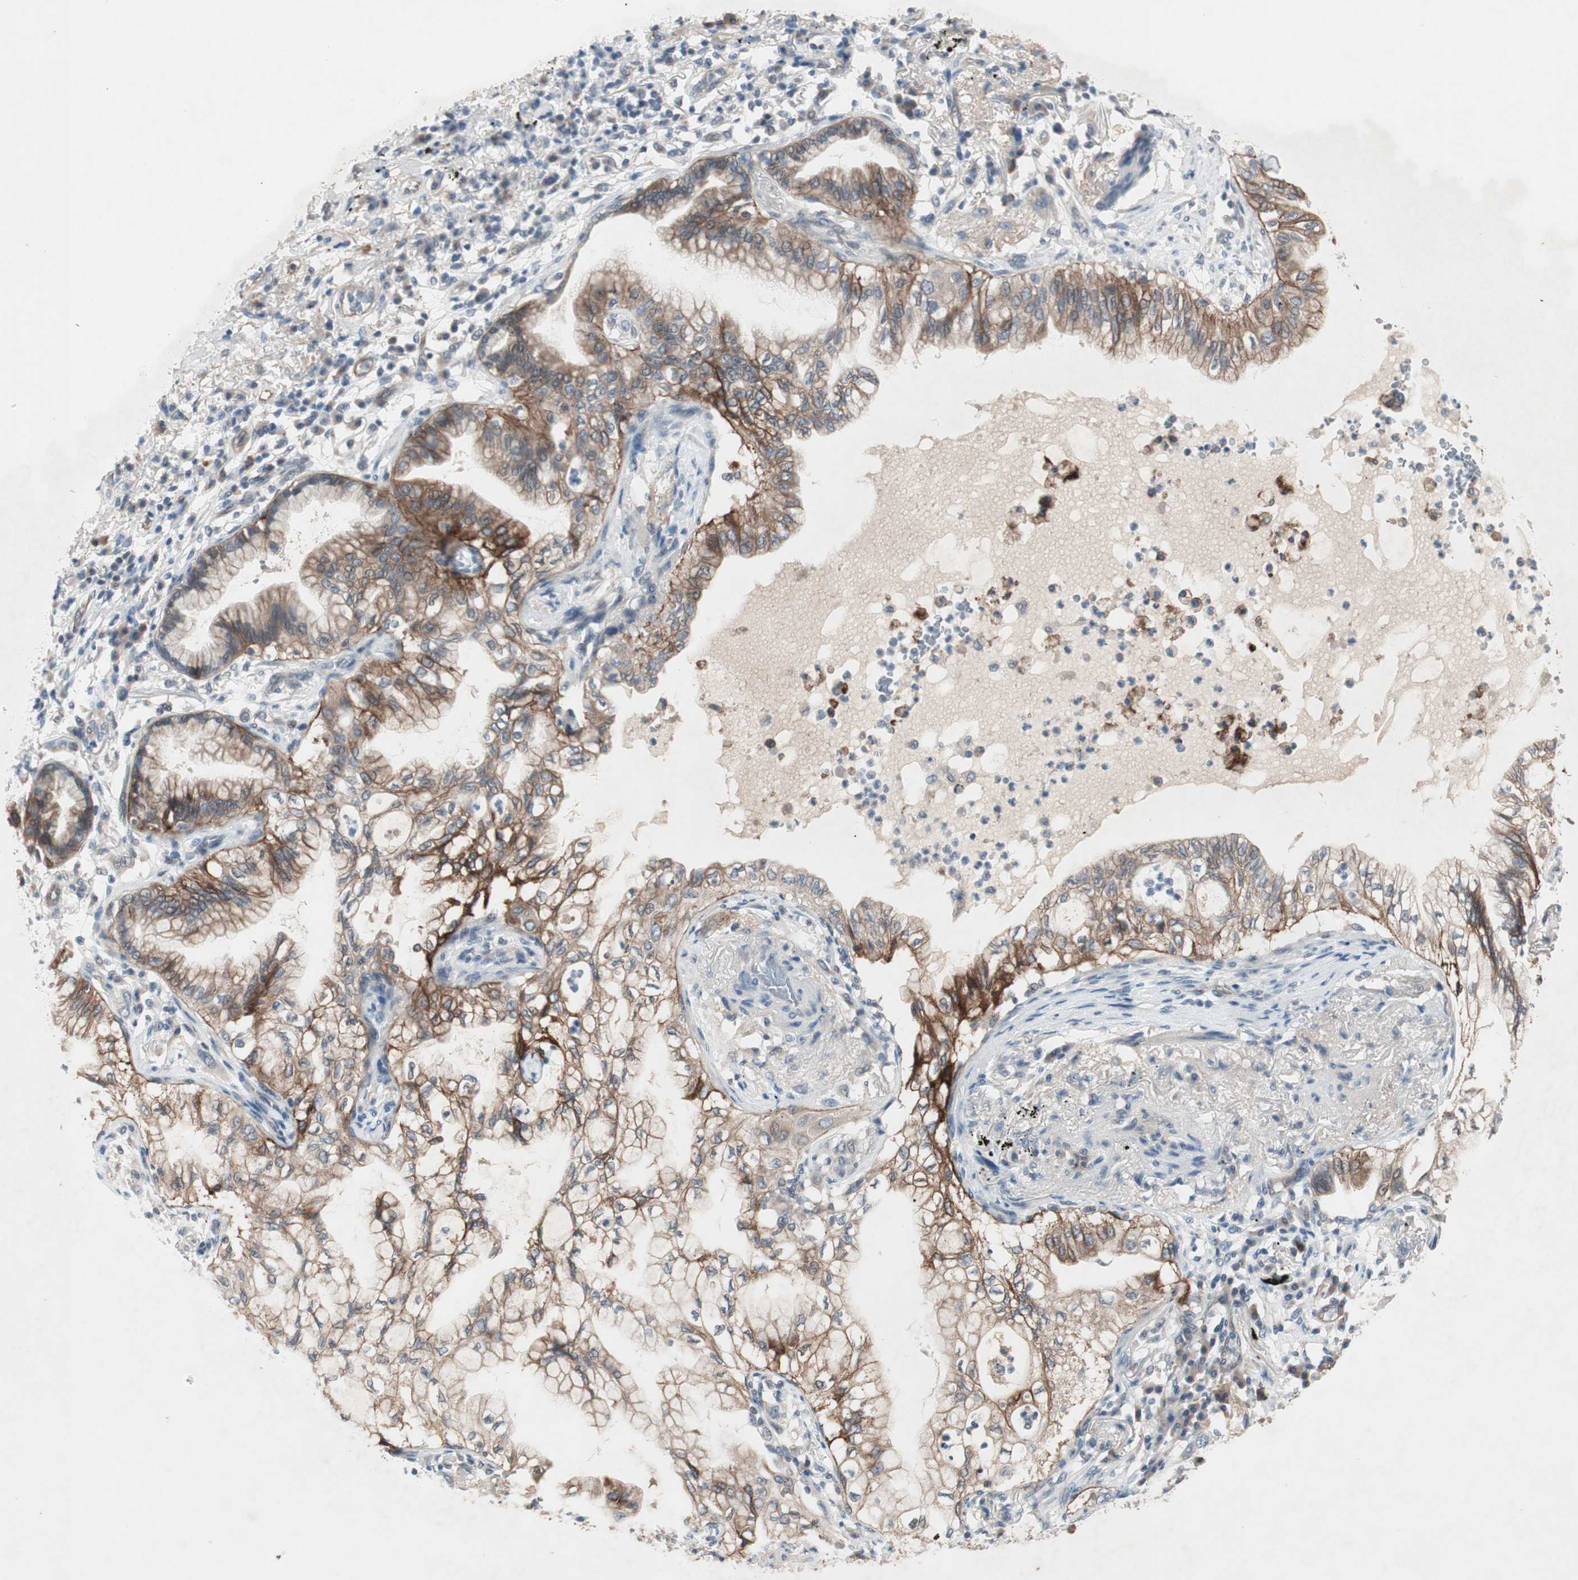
{"staining": {"intensity": "strong", "quantity": "25%-75%", "location": "cytoplasmic/membranous"}, "tissue": "lung cancer", "cell_type": "Tumor cells", "image_type": "cancer", "snomed": [{"axis": "morphology", "description": "Adenocarcinoma, NOS"}, {"axis": "topography", "description": "Lung"}], "caption": "An immunohistochemistry (IHC) image of tumor tissue is shown. Protein staining in brown highlights strong cytoplasmic/membranous positivity in adenocarcinoma (lung) within tumor cells.", "gene": "ITGB4", "patient": {"sex": "female", "age": 70}}